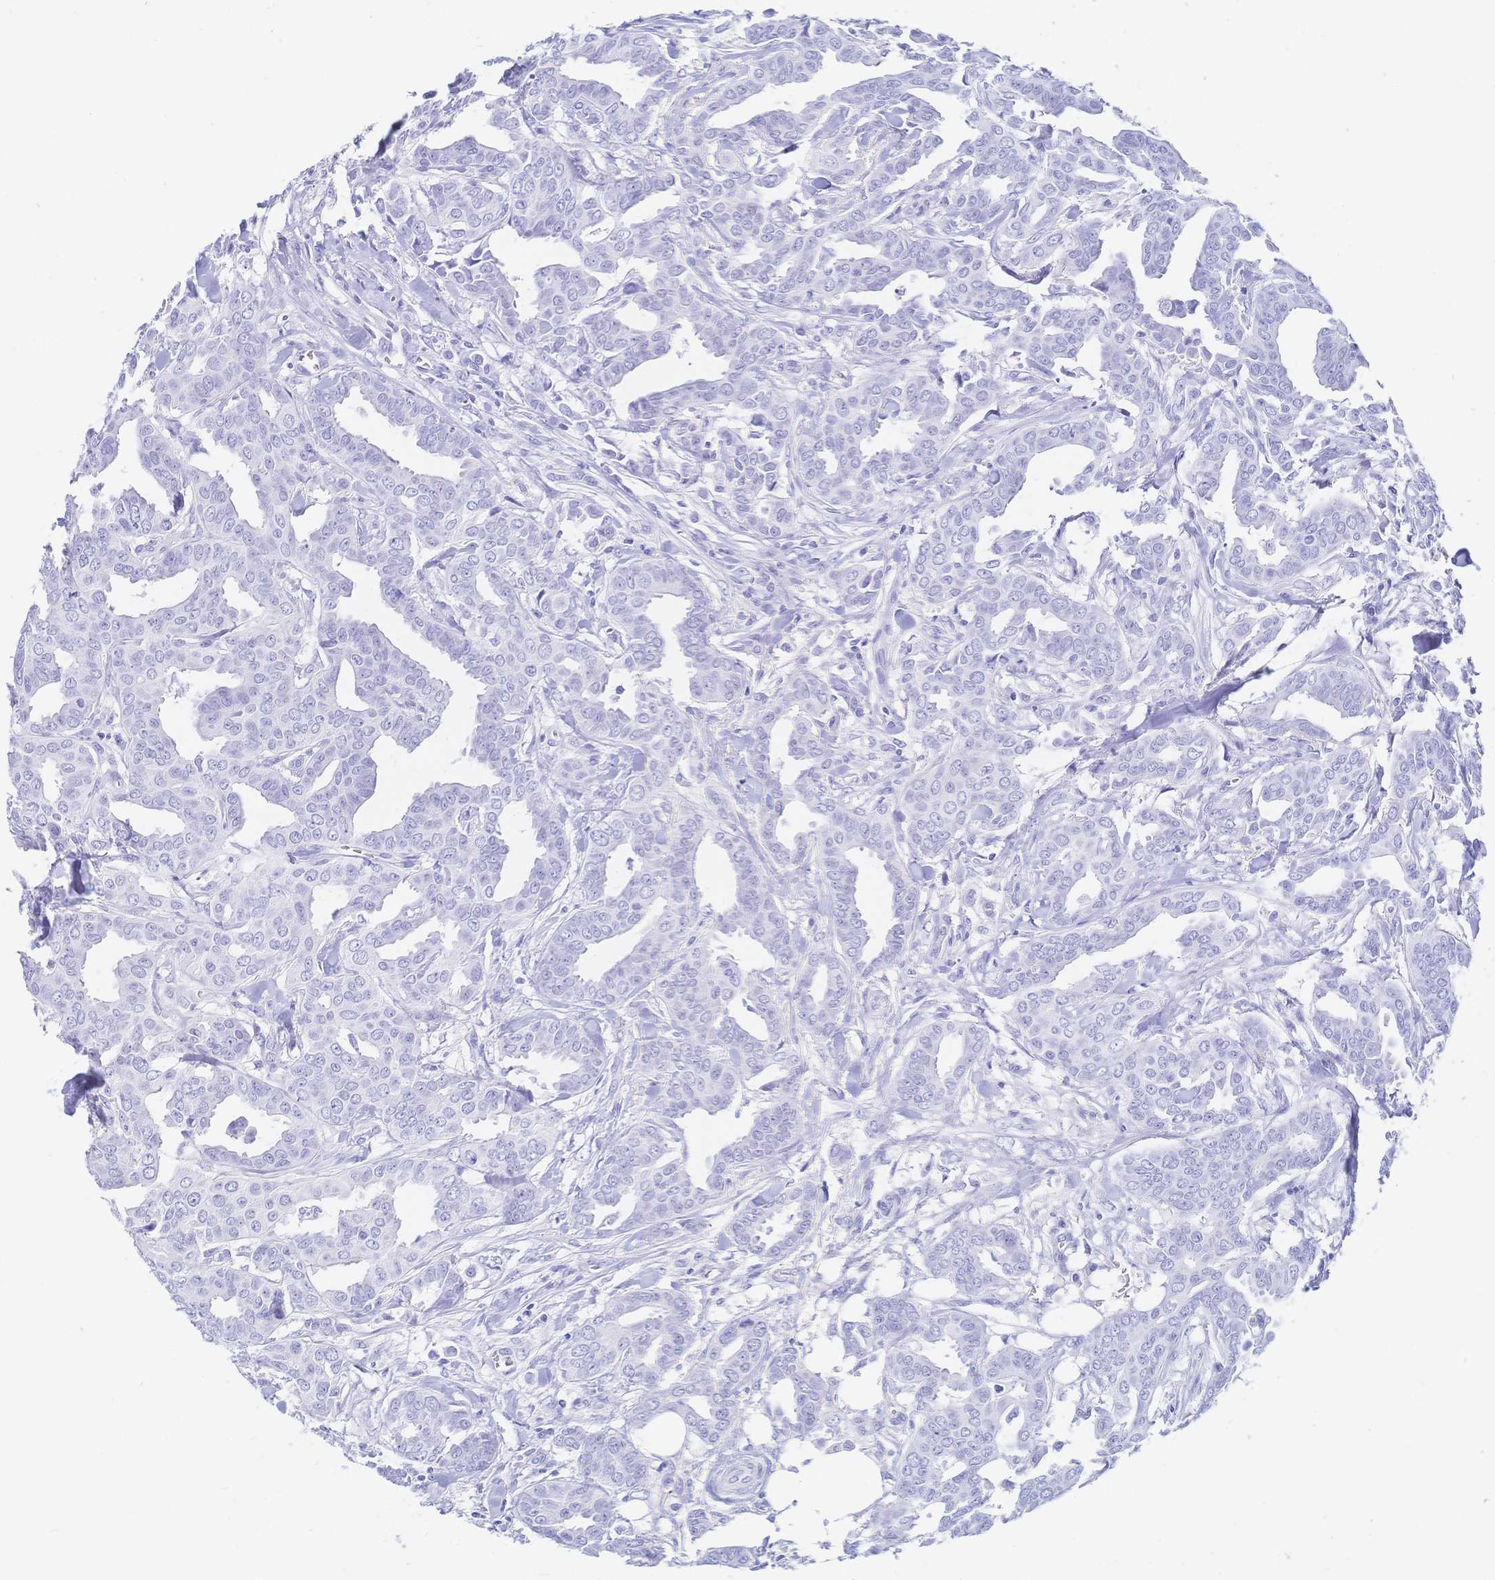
{"staining": {"intensity": "negative", "quantity": "none", "location": "none"}, "tissue": "breast cancer", "cell_type": "Tumor cells", "image_type": "cancer", "snomed": [{"axis": "morphology", "description": "Duct carcinoma"}, {"axis": "topography", "description": "Breast"}], "caption": "An immunohistochemistry (IHC) photomicrograph of breast cancer is shown. There is no staining in tumor cells of breast cancer.", "gene": "MEP1B", "patient": {"sex": "female", "age": 45}}